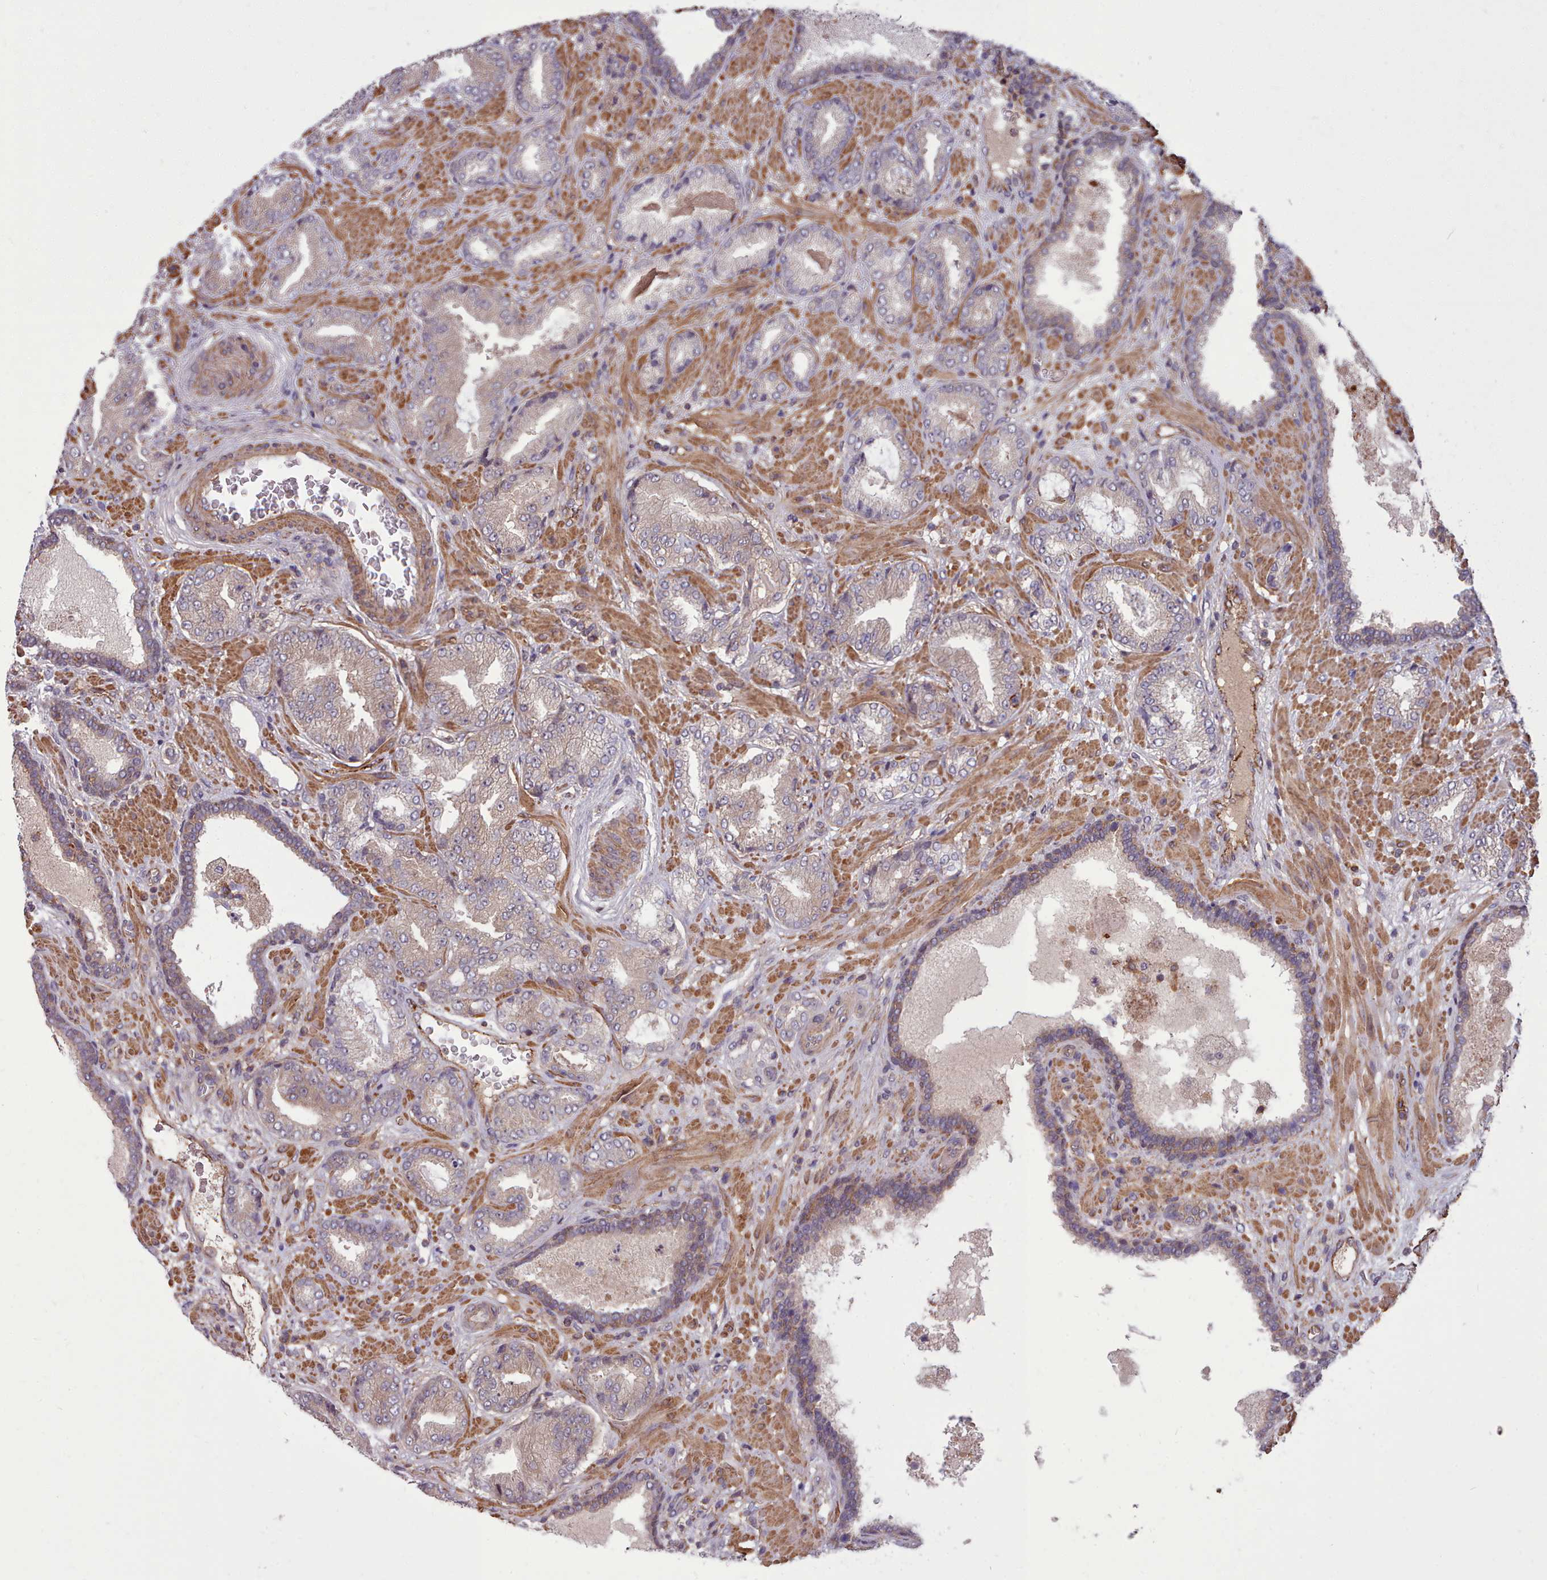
{"staining": {"intensity": "weak", "quantity": ">75%", "location": "cytoplasmic/membranous"}, "tissue": "prostate cancer", "cell_type": "Tumor cells", "image_type": "cancer", "snomed": [{"axis": "morphology", "description": "Adenocarcinoma, High grade"}, {"axis": "topography", "description": "Prostate"}], "caption": "The histopathology image shows staining of adenocarcinoma (high-grade) (prostate), revealing weak cytoplasmic/membranous protein staining (brown color) within tumor cells.", "gene": "STUB1", "patient": {"sex": "male", "age": 68}}